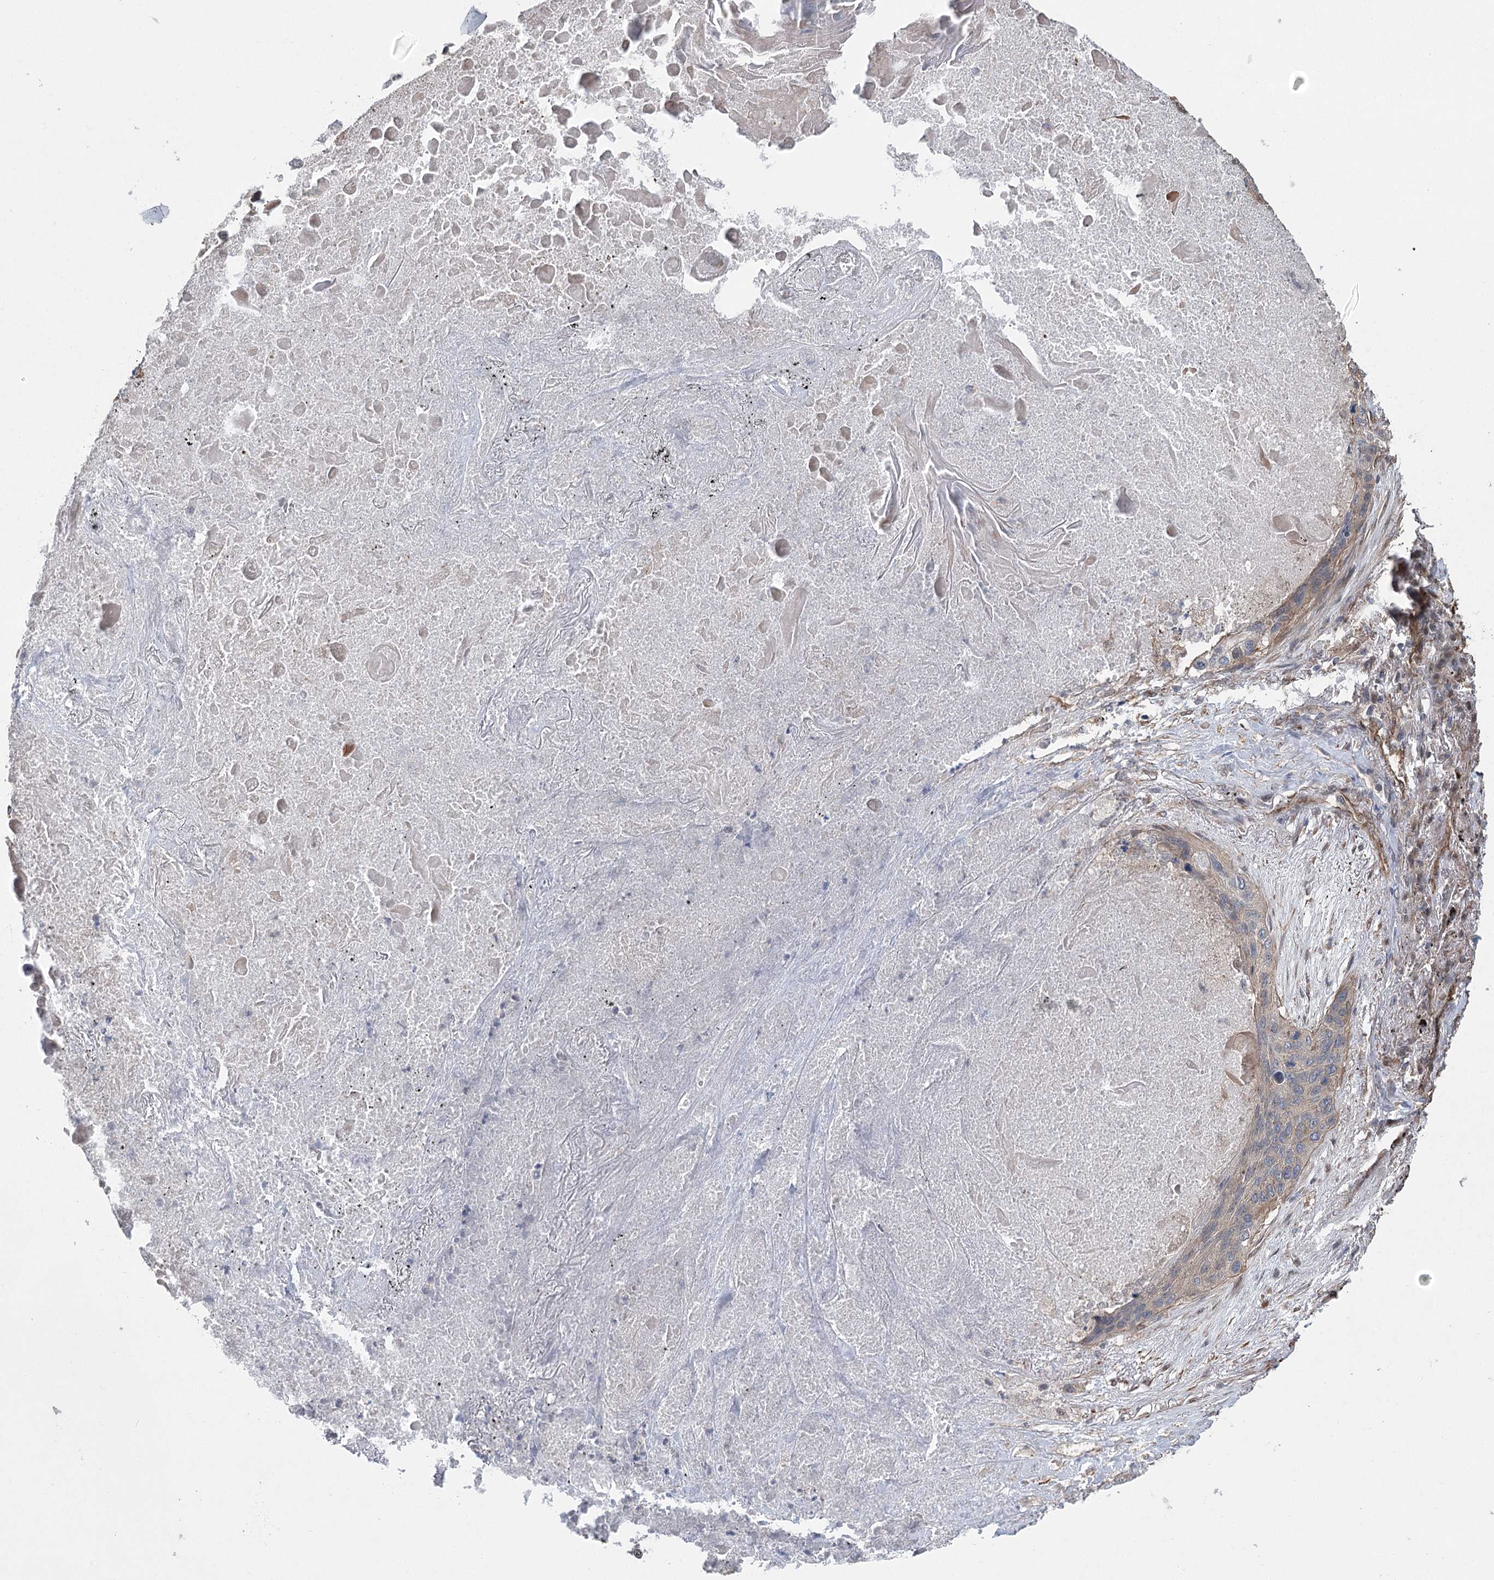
{"staining": {"intensity": "weak", "quantity": "<25%", "location": "cytoplasmic/membranous"}, "tissue": "lung cancer", "cell_type": "Tumor cells", "image_type": "cancer", "snomed": [{"axis": "morphology", "description": "Squamous cell carcinoma, NOS"}, {"axis": "topography", "description": "Lung"}], "caption": "IHC histopathology image of human lung cancer (squamous cell carcinoma) stained for a protein (brown), which displays no expression in tumor cells.", "gene": "RWDD4", "patient": {"sex": "female", "age": 63}}